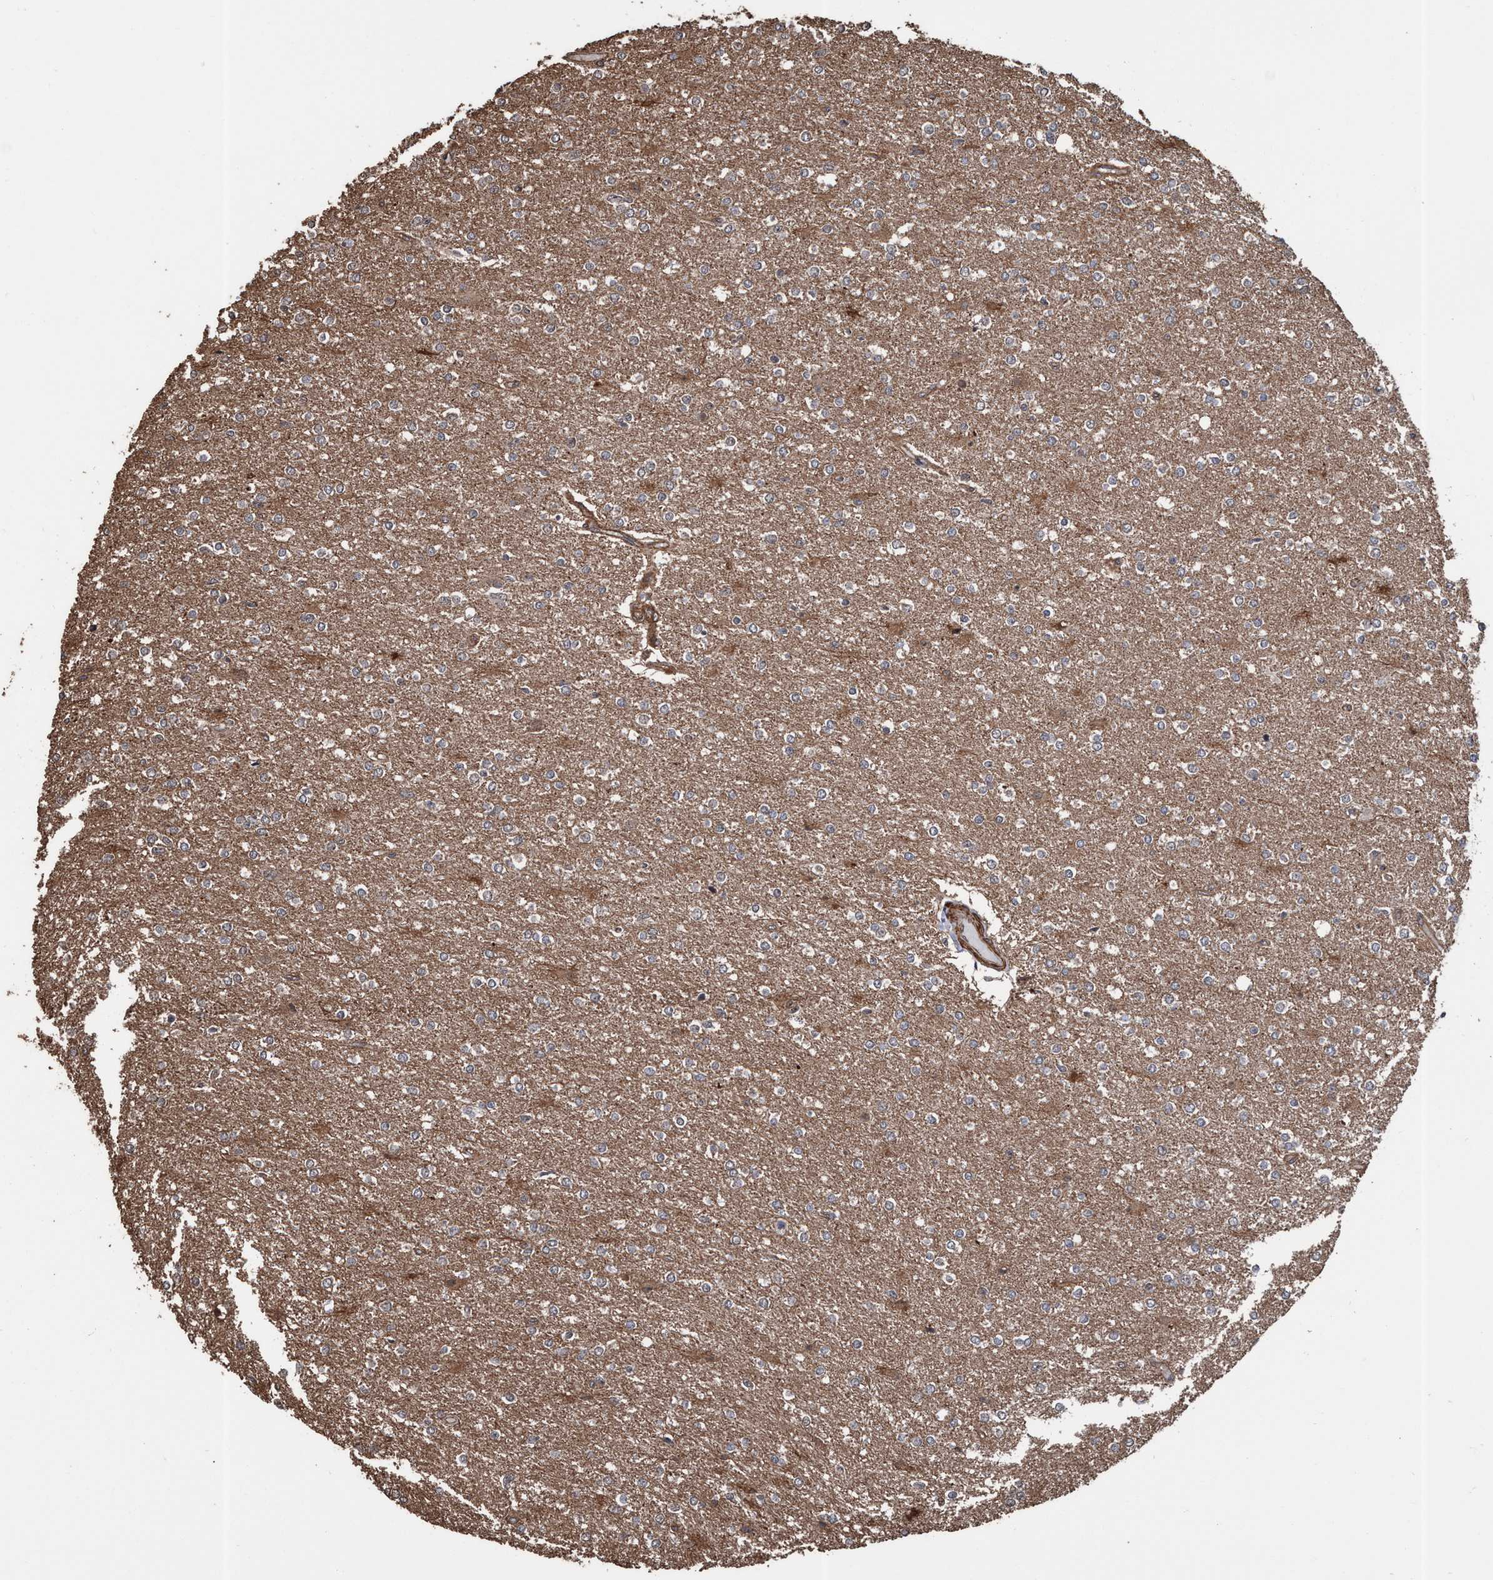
{"staining": {"intensity": "negative", "quantity": "none", "location": "none"}, "tissue": "glioma", "cell_type": "Tumor cells", "image_type": "cancer", "snomed": [{"axis": "morphology", "description": "Glioma, malignant, High grade"}, {"axis": "topography", "description": "Cerebral cortex"}], "caption": "High power microscopy photomicrograph of an IHC image of malignant glioma (high-grade), revealing no significant expression in tumor cells.", "gene": "TRPC7", "patient": {"sex": "male", "age": 76}}